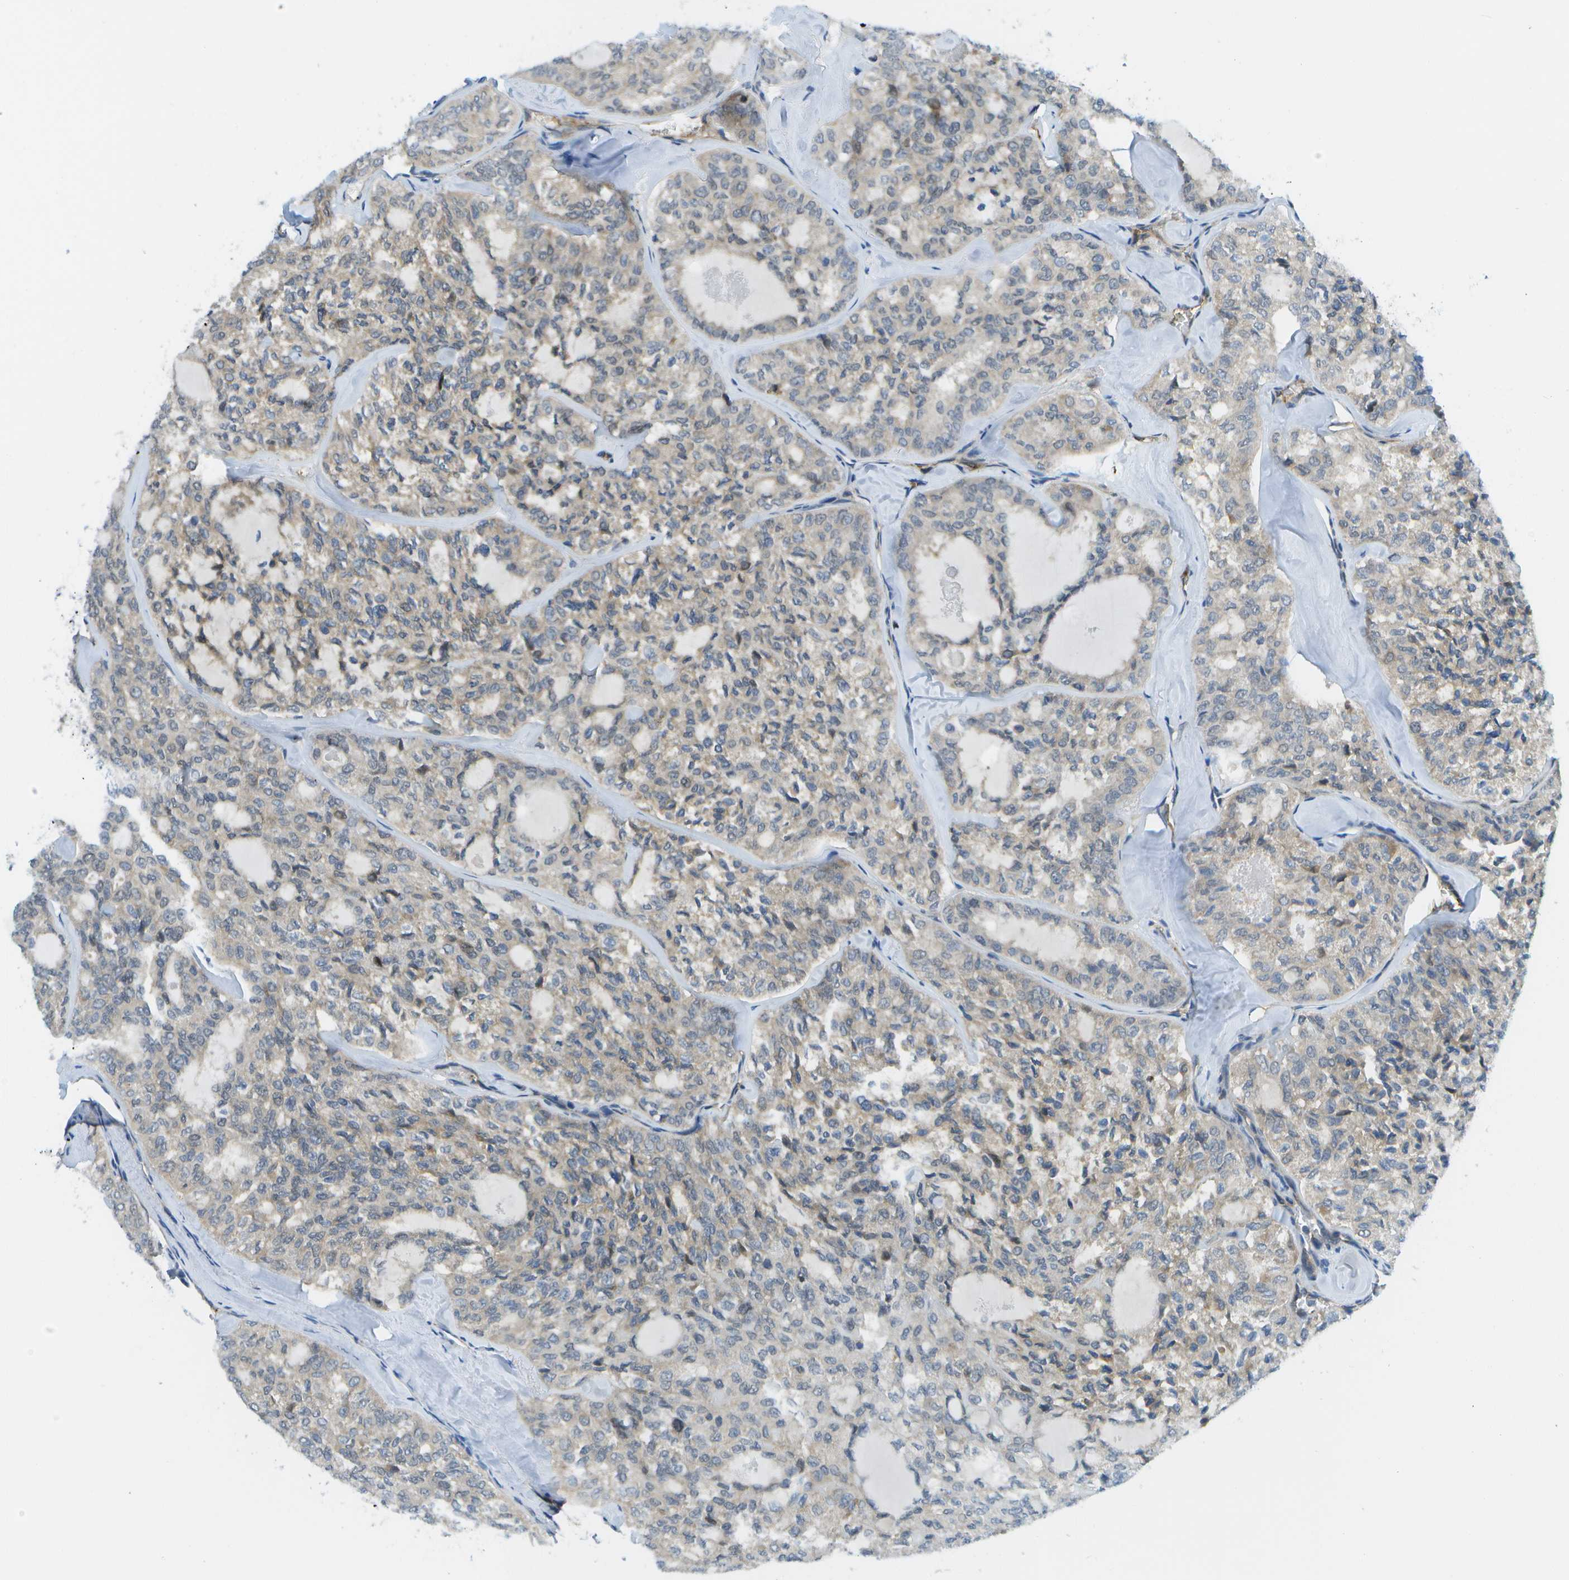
{"staining": {"intensity": "weak", "quantity": ">75%", "location": "cytoplasmic/membranous"}, "tissue": "thyroid cancer", "cell_type": "Tumor cells", "image_type": "cancer", "snomed": [{"axis": "morphology", "description": "Follicular adenoma carcinoma, NOS"}, {"axis": "topography", "description": "Thyroid gland"}], "caption": "Weak cytoplasmic/membranous positivity for a protein is present in about >75% of tumor cells of follicular adenoma carcinoma (thyroid) using IHC.", "gene": "KIAA0040", "patient": {"sex": "male", "age": 75}}